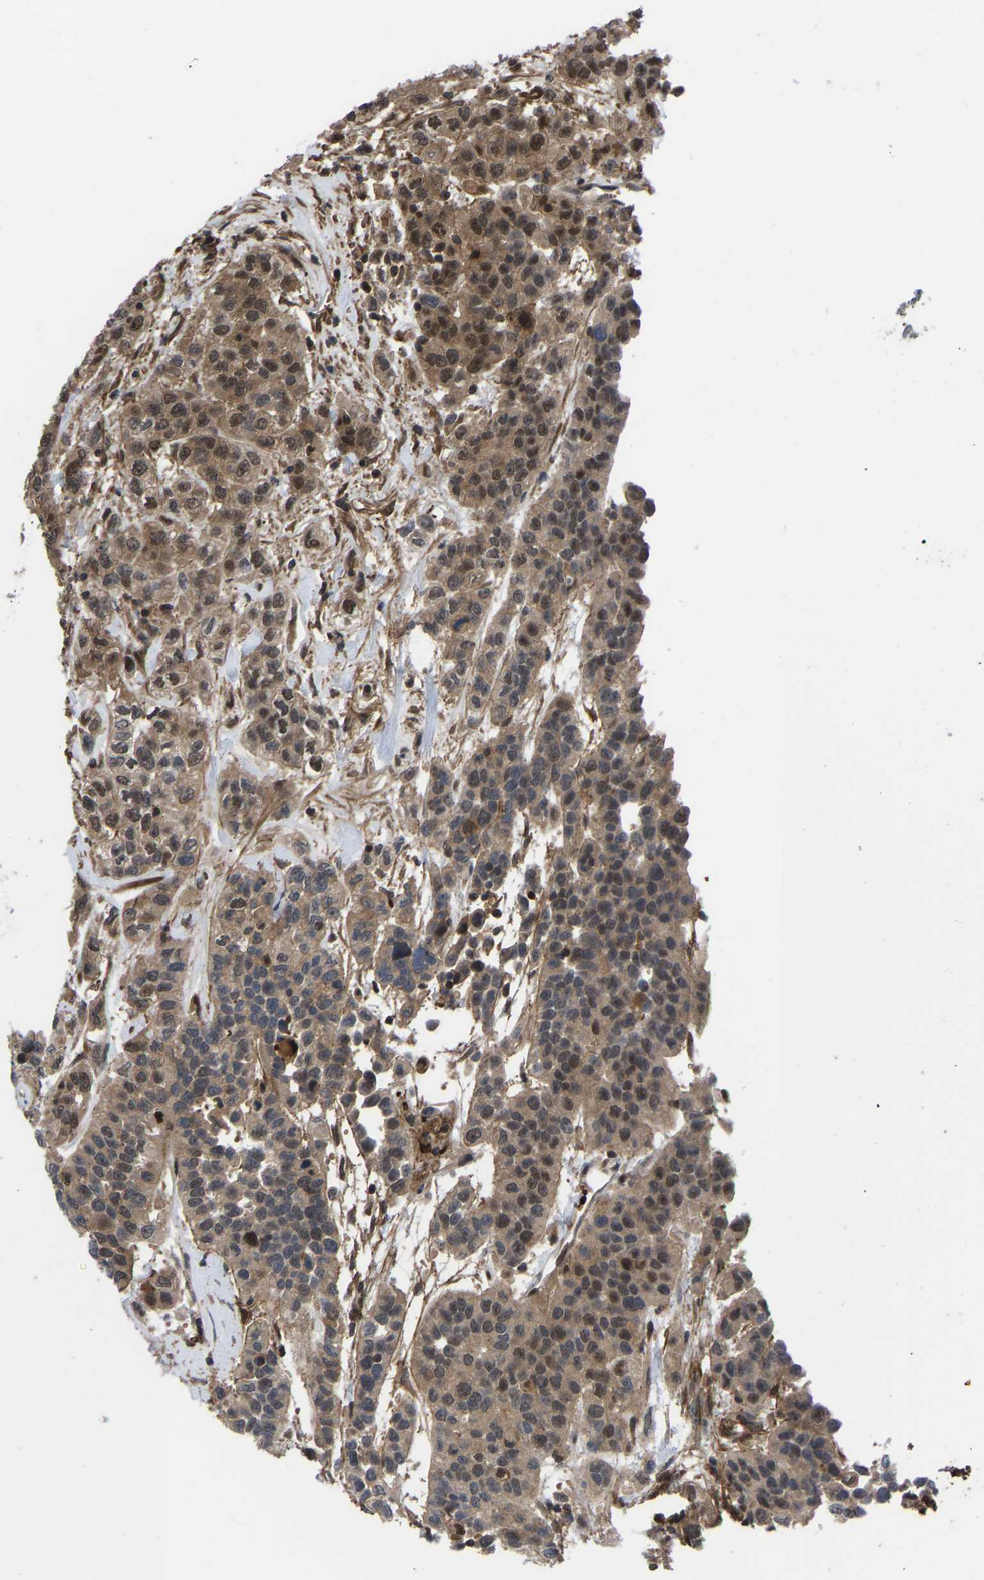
{"staining": {"intensity": "moderate", "quantity": ">75%", "location": "cytoplasmic/membranous,nuclear"}, "tissue": "urothelial cancer", "cell_type": "Tumor cells", "image_type": "cancer", "snomed": [{"axis": "morphology", "description": "Urothelial carcinoma, High grade"}, {"axis": "topography", "description": "Urinary bladder"}], "caption": "Brown immunohistochemical staining in urothelial cancer shows moderate cytoplasmic/membranous and nuclear positivity in about >75% of tumor cells. The staining is performed using DAB brown chromogen to label protein expression. The nuclei are counter-stained blue using hematoxylin.", "gene": "CYP7B1", "patient": {"sex": "female", "age": 80}}